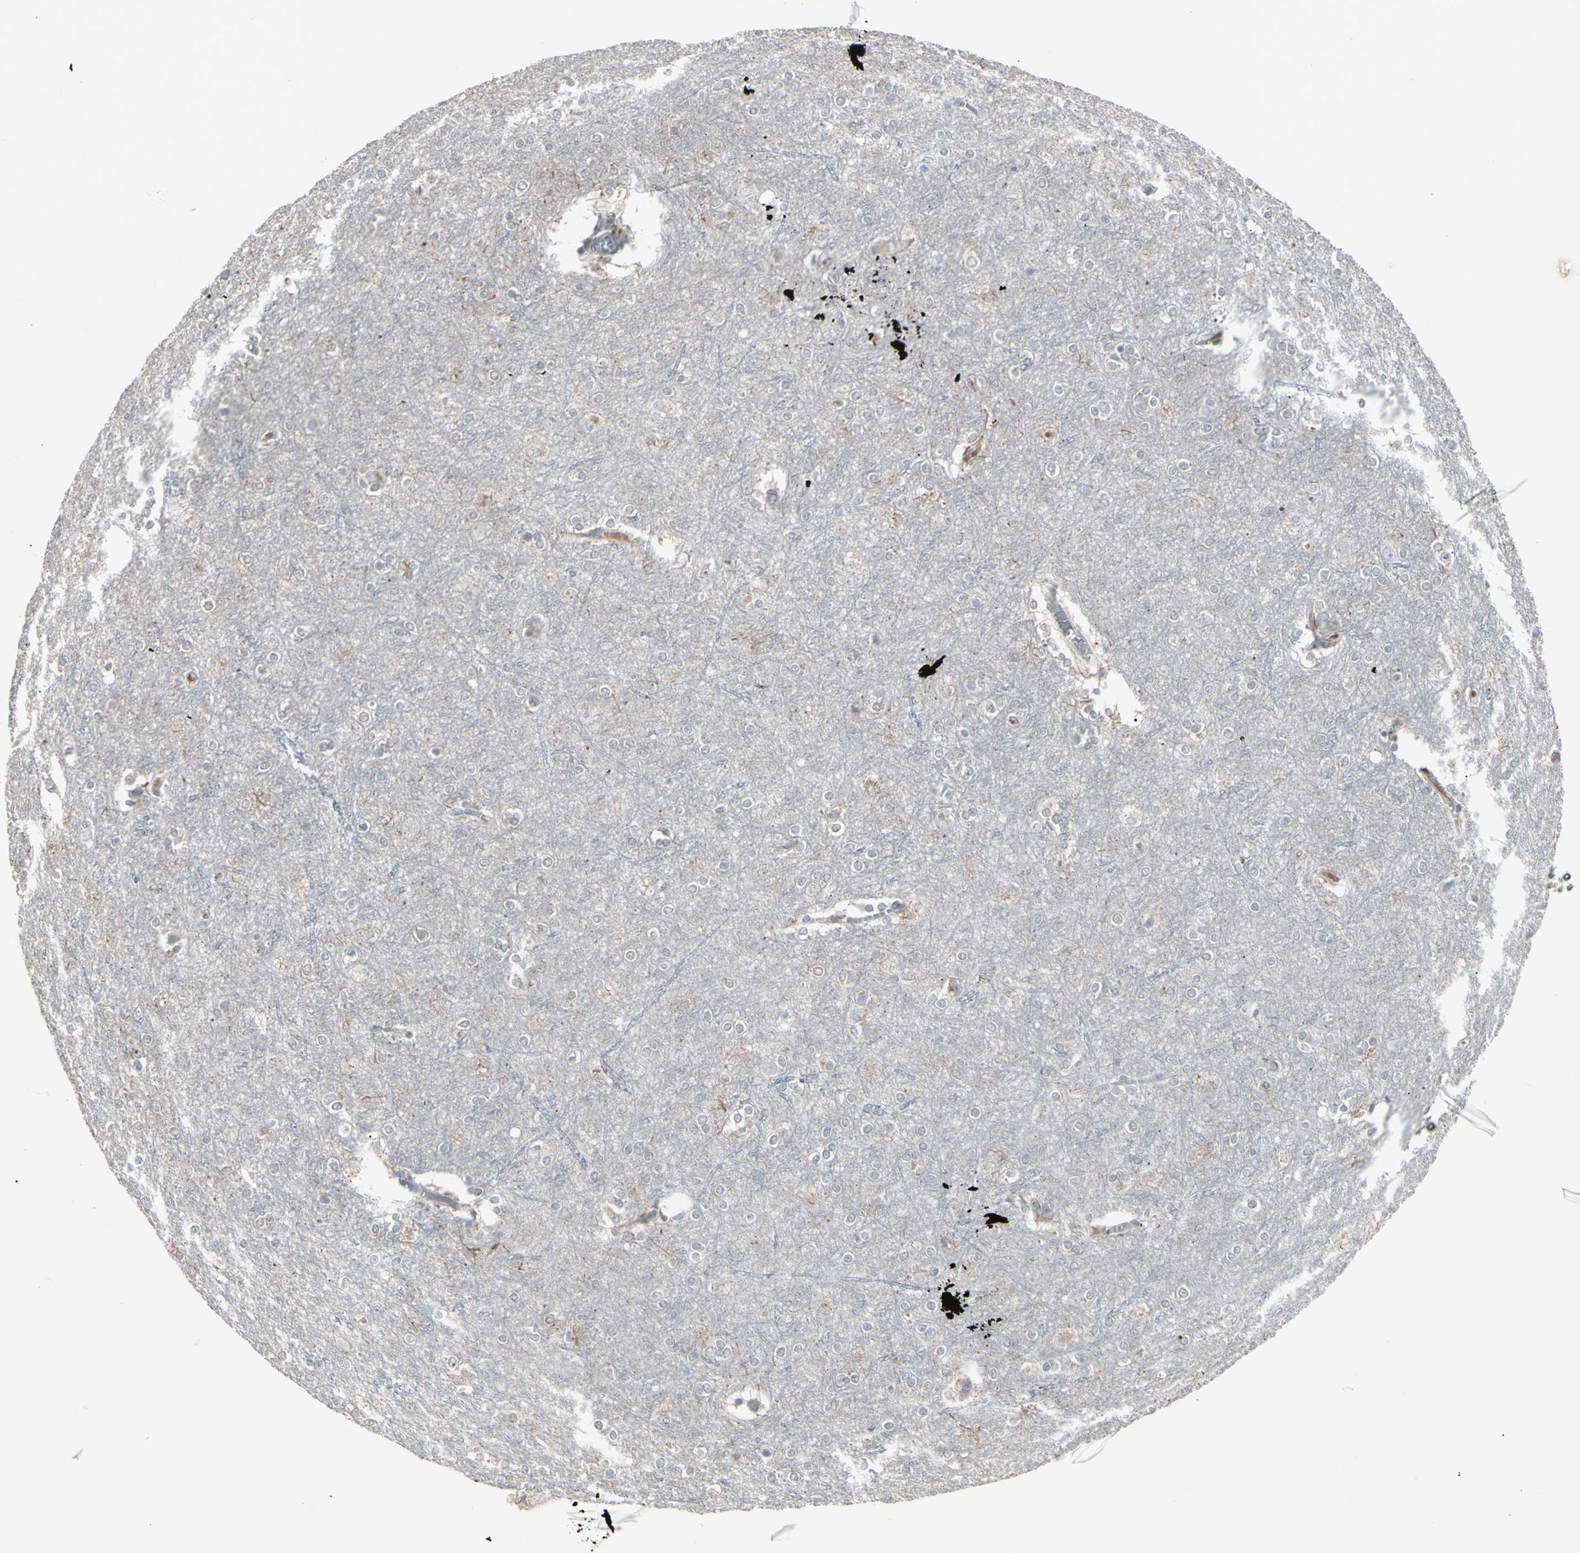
{"staining": {"intensity": "negative", "quantity": "none", "location": "none"}, "tissue": "cerebral cortex", "cell_type": "Endothelial cells", "image_type": "normal", "snomed": [{"axis": "morphology", "description": "Normal tissue, NOS"}, {"axis": "topography", "description": "Cerebral cortex"}], "caption": "DAB immunohistochemical staining of benign cerebral cortex demonstrates no significant expression in endothelial cells. Nuclei are stained in blue.", "gene": "PIAS4", "patient": {"sex": "female", "age": 54}}